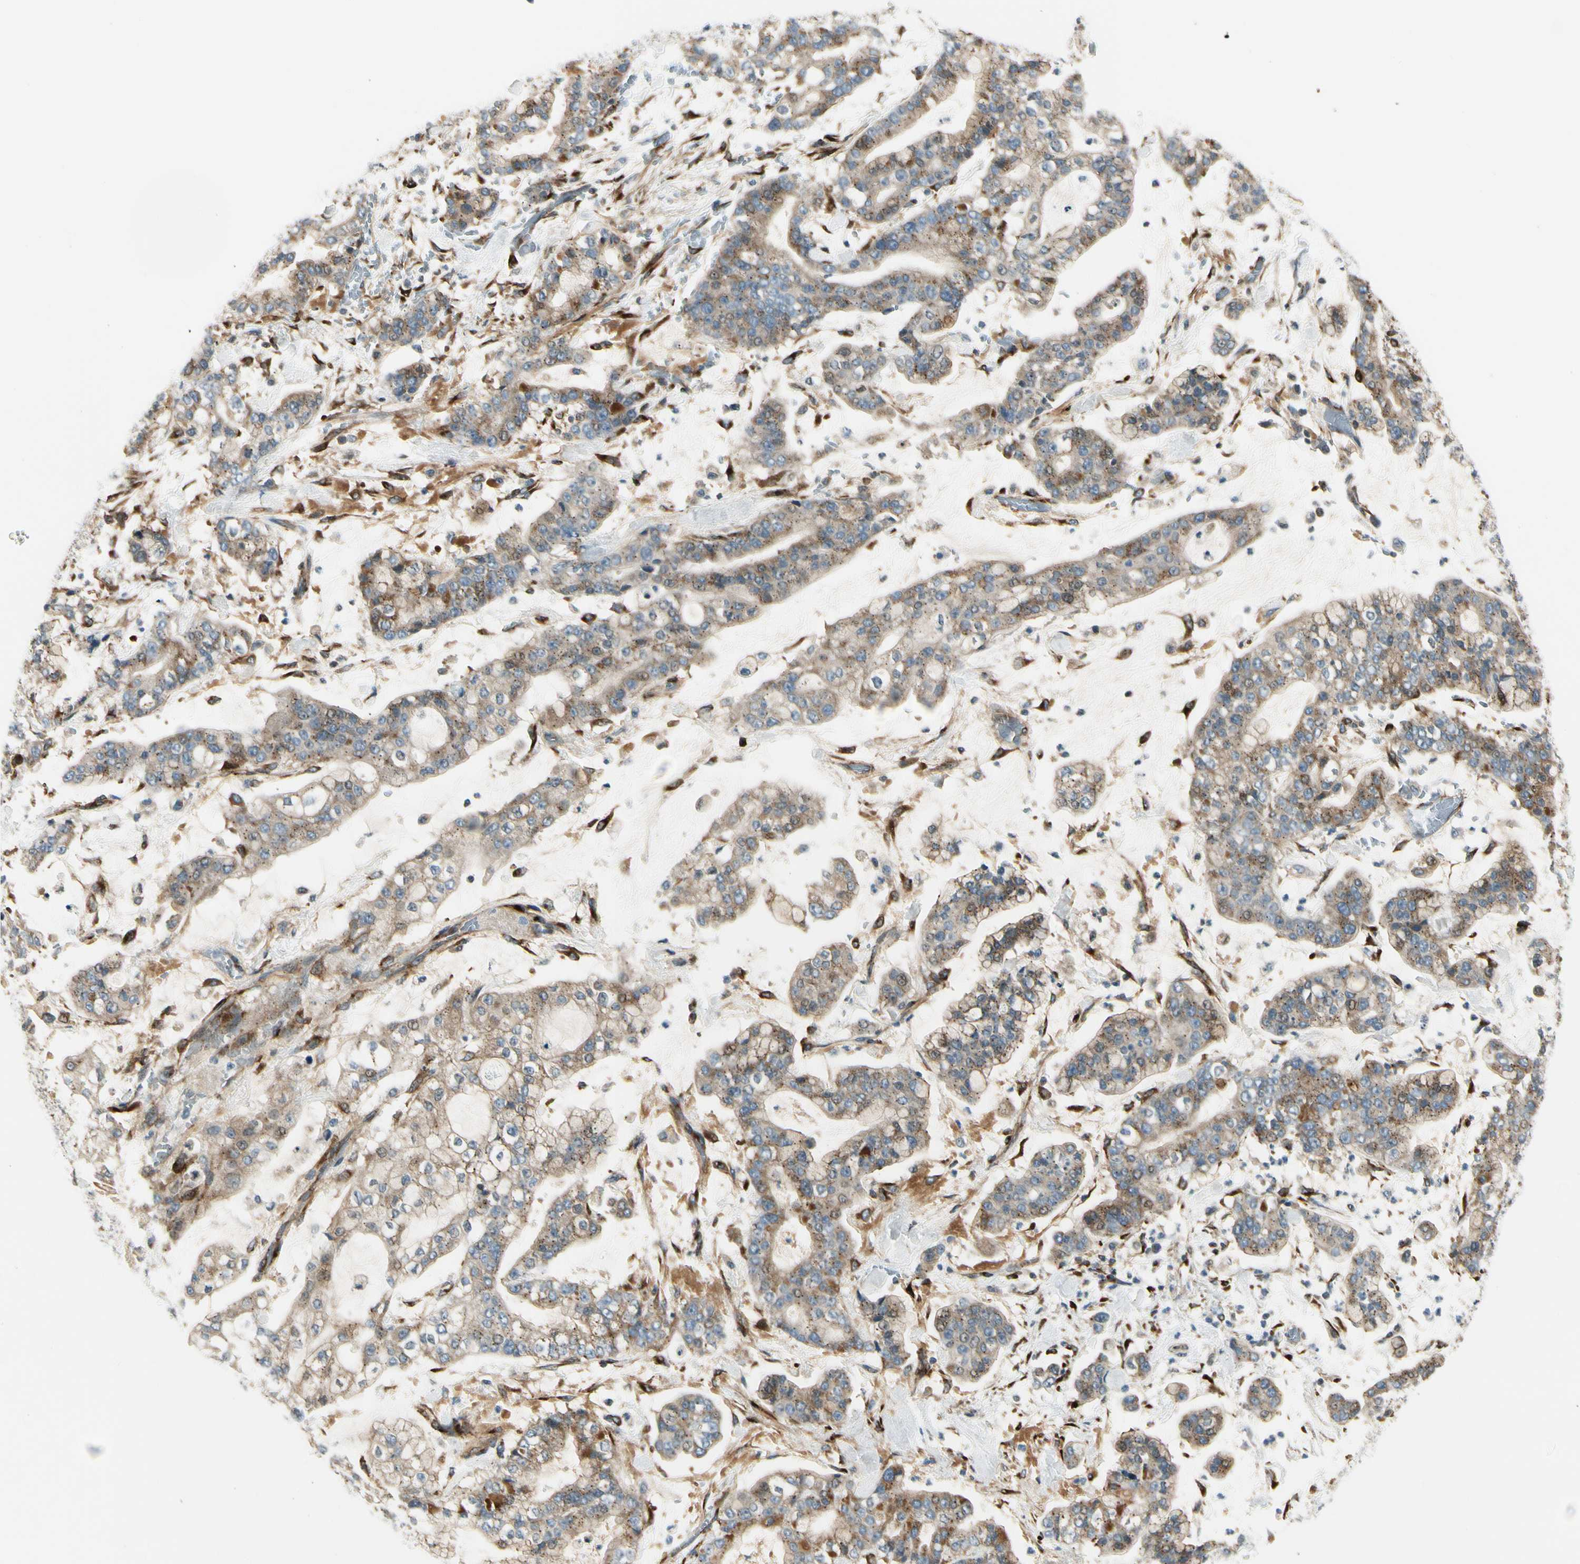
{"staining": {"intensity": "weak", "quantity": ">75%", "location": "cytoplasmic/membranous"}, "tissue": "stomach cancer", "cell_type": "Tumor cells", "image_type": "cancer", "snomed": [{"axis": "morphology", "description": "Normal tissue, NOS"}, {"axis": "morphology", "description": "Adenocarcinoma, NOS"}, {"axis": "topography", "description": "Stomach, upper"}, {"axis": "topography", "description": "Stomach"}], "caption": "The photomicrograph exhibits staining of stomach cancer (adenocarcinoma), revealing weak cytoplasmic/membranous protein positivity (brown color) within tumor cells.", "gene": "MANSC1", "patient": {"sex": "male", "age": 76}}